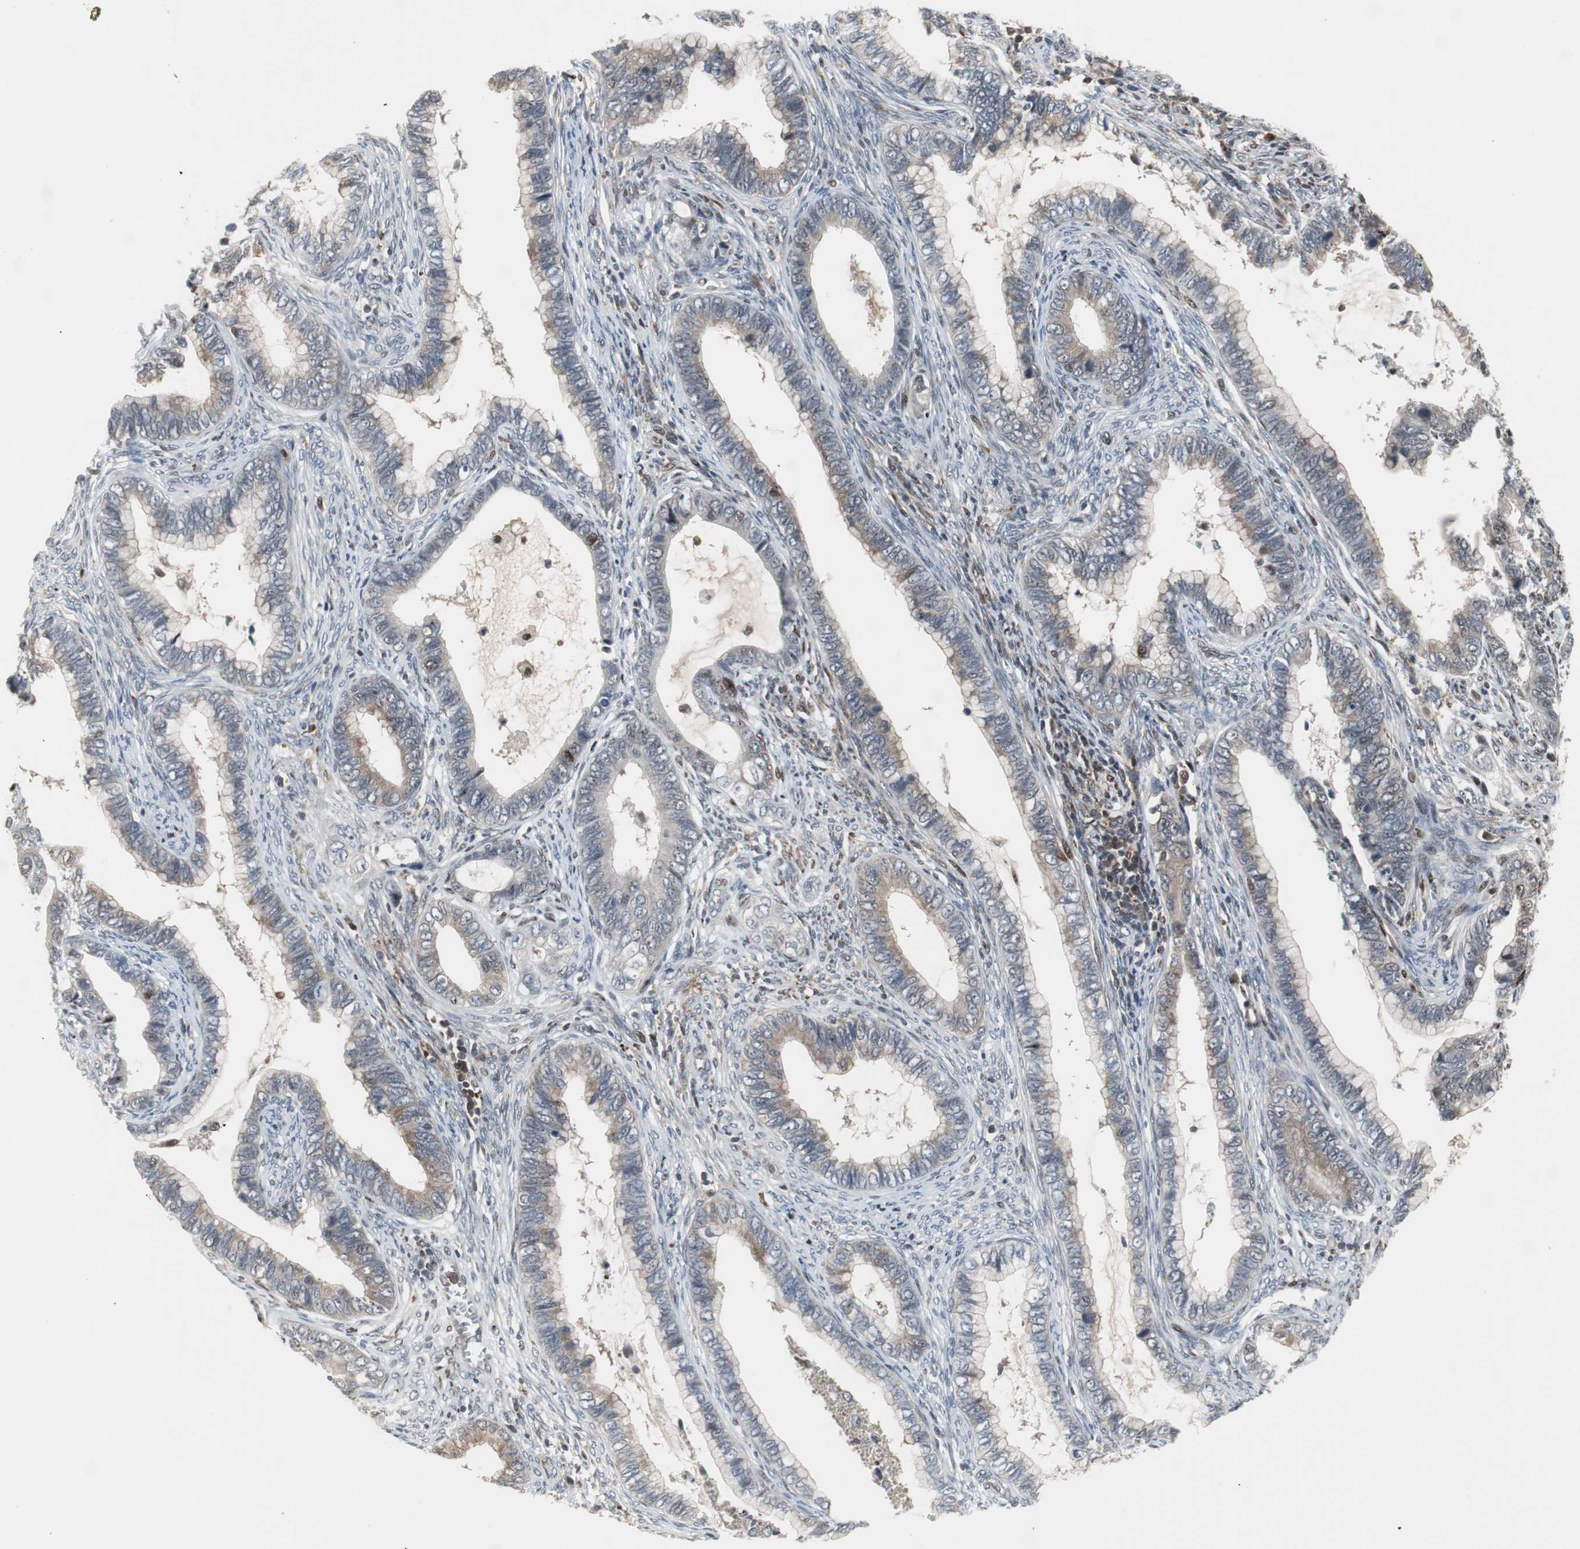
{"staining": {"intensity": "weak", "quantity": ">75%", "location": "cytoplasmic/membranous"}, "tissue": "cervical cancer", "cell_type": "Tumor cells", "image_type": "cancer", "snomed": [{"axis": "morphology", "description": "Adenocarcinoma, NOS"}, {"axis": "topography", "description": "Cervix"}], "caption": "Immunohistochemistry (IHC) image of neoplastic tissue: human cervical cancer stained using IHC reveals low levels of weak protein expression localized specifically in the cytoplasmic/membranous of tumor cells, appearing as a cytoplasmic/membranous brown color.", "gene": "GRK2", "patient": {"sex": "female", "age": 44}}